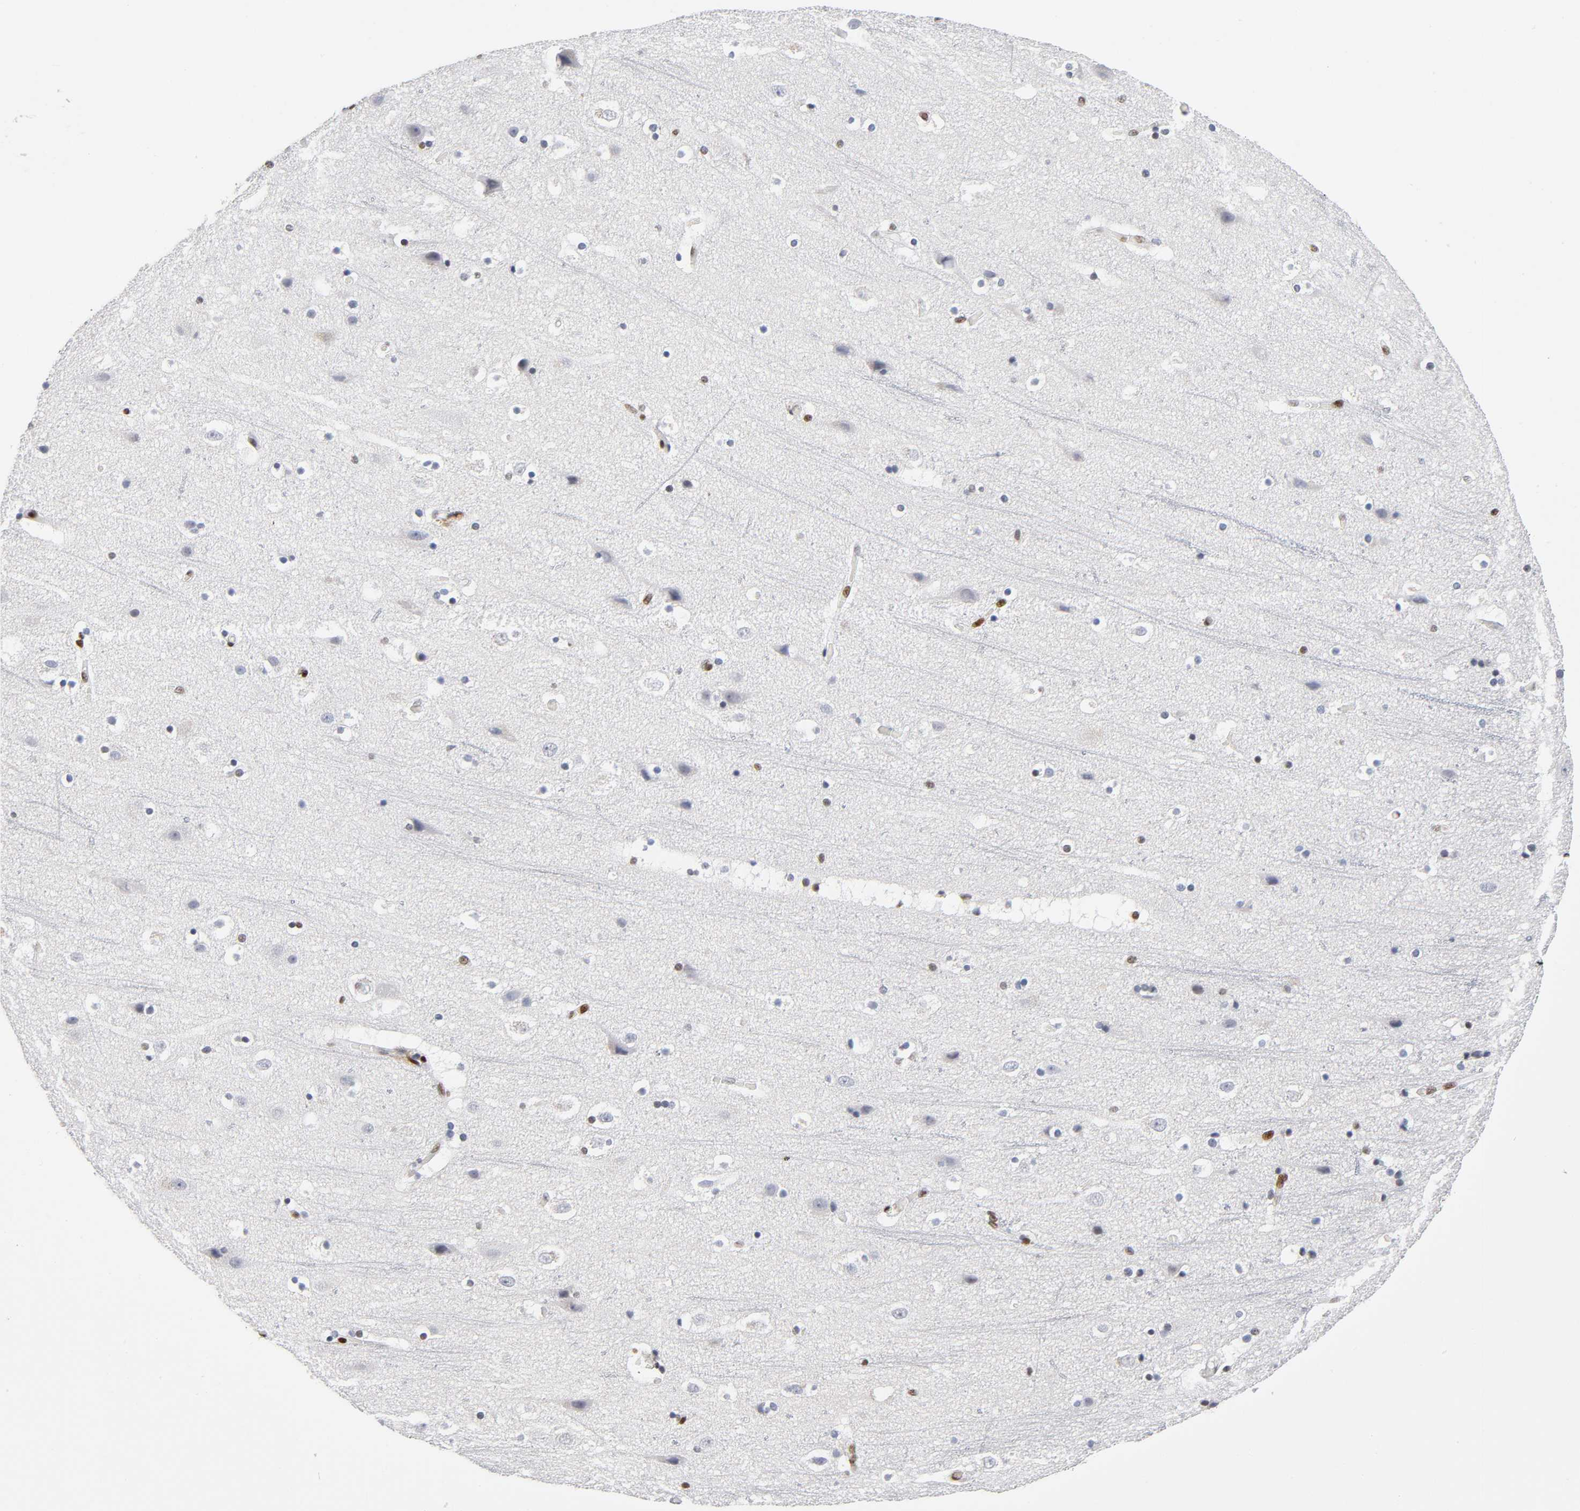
{"staining": {"intensity": "moderate", "quantity": ">75%", "location": "nuclear"}, "tissue": "cerebral cortex", "cell_type": "Endothelial cells", "image_type": "normal", "snomed": [{"axis": "morphology", "description": "Normal tissue, NOS"}, {"axis": "topography", "description": "Cerebral cortex"}], "caption": "DAB immunohistochemical staining of normal cerebral cortex shows moderate nuclear protein positivity in approximately >75% of endothelial cells. (IHC, brightfield microscopy, high magnification).", "gene": "SP3", "patient": {"sex": "male", "age": 45}}